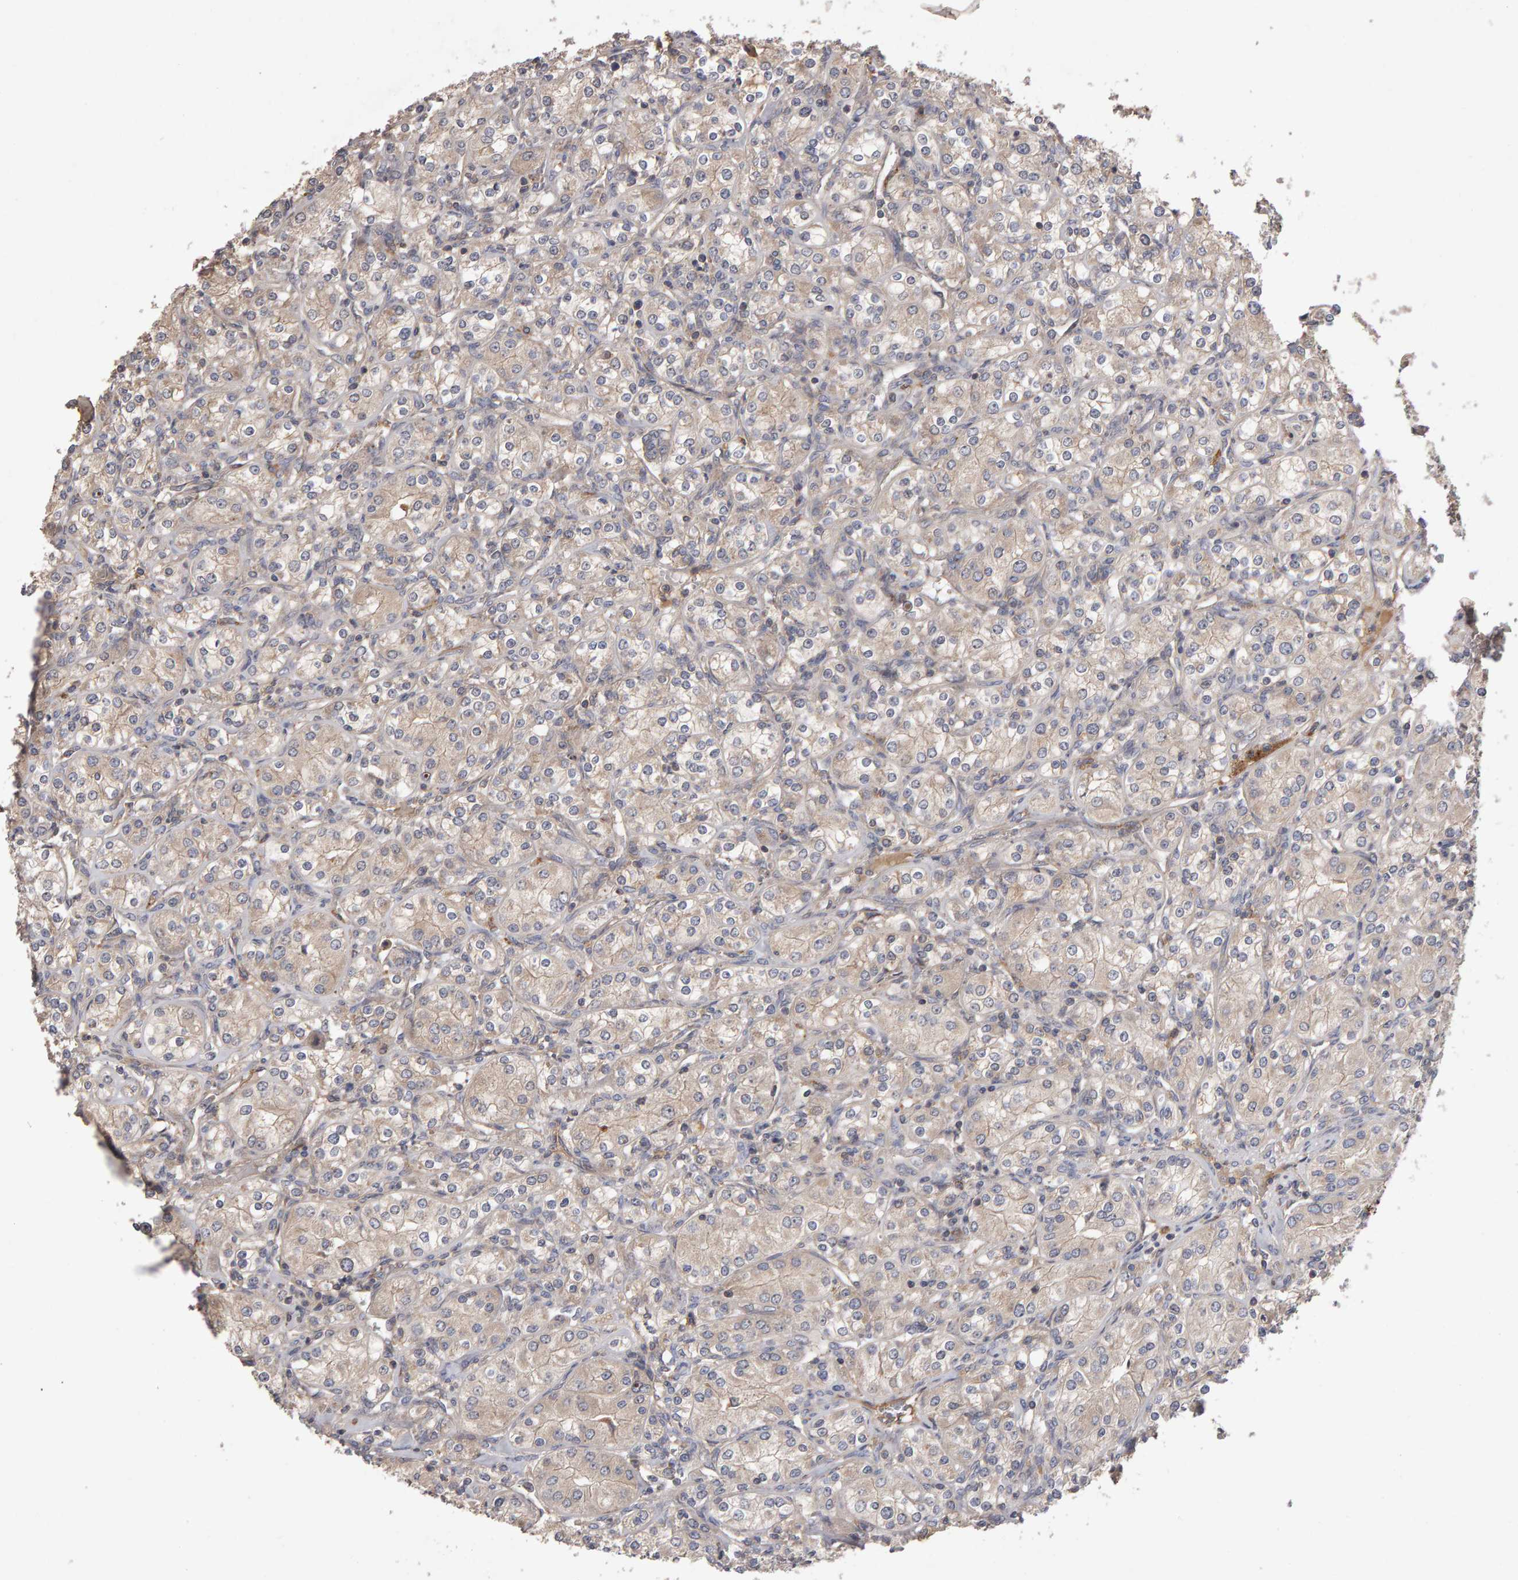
{"staining": {"intensity": "negative", "quantity": "none", "location": "none"}, "tissue": "renal cancer", "cell_type": "Tumor cells", "image_type": "cancer", "snomed": [{"axis": "morphology", "description": "Adenocarcinoma, NOS"}, {"axis": "topography", "description": "Kidney"}], "caption": "High magnification brightfield microscopy of adenocarcinoma (renal) stained with DAB (brown) and counterstained with hematoxylin (blue): tumor cells show no significant expression.", "gene": "PGS1", "patient": {"sex": "male", "age": 77}}